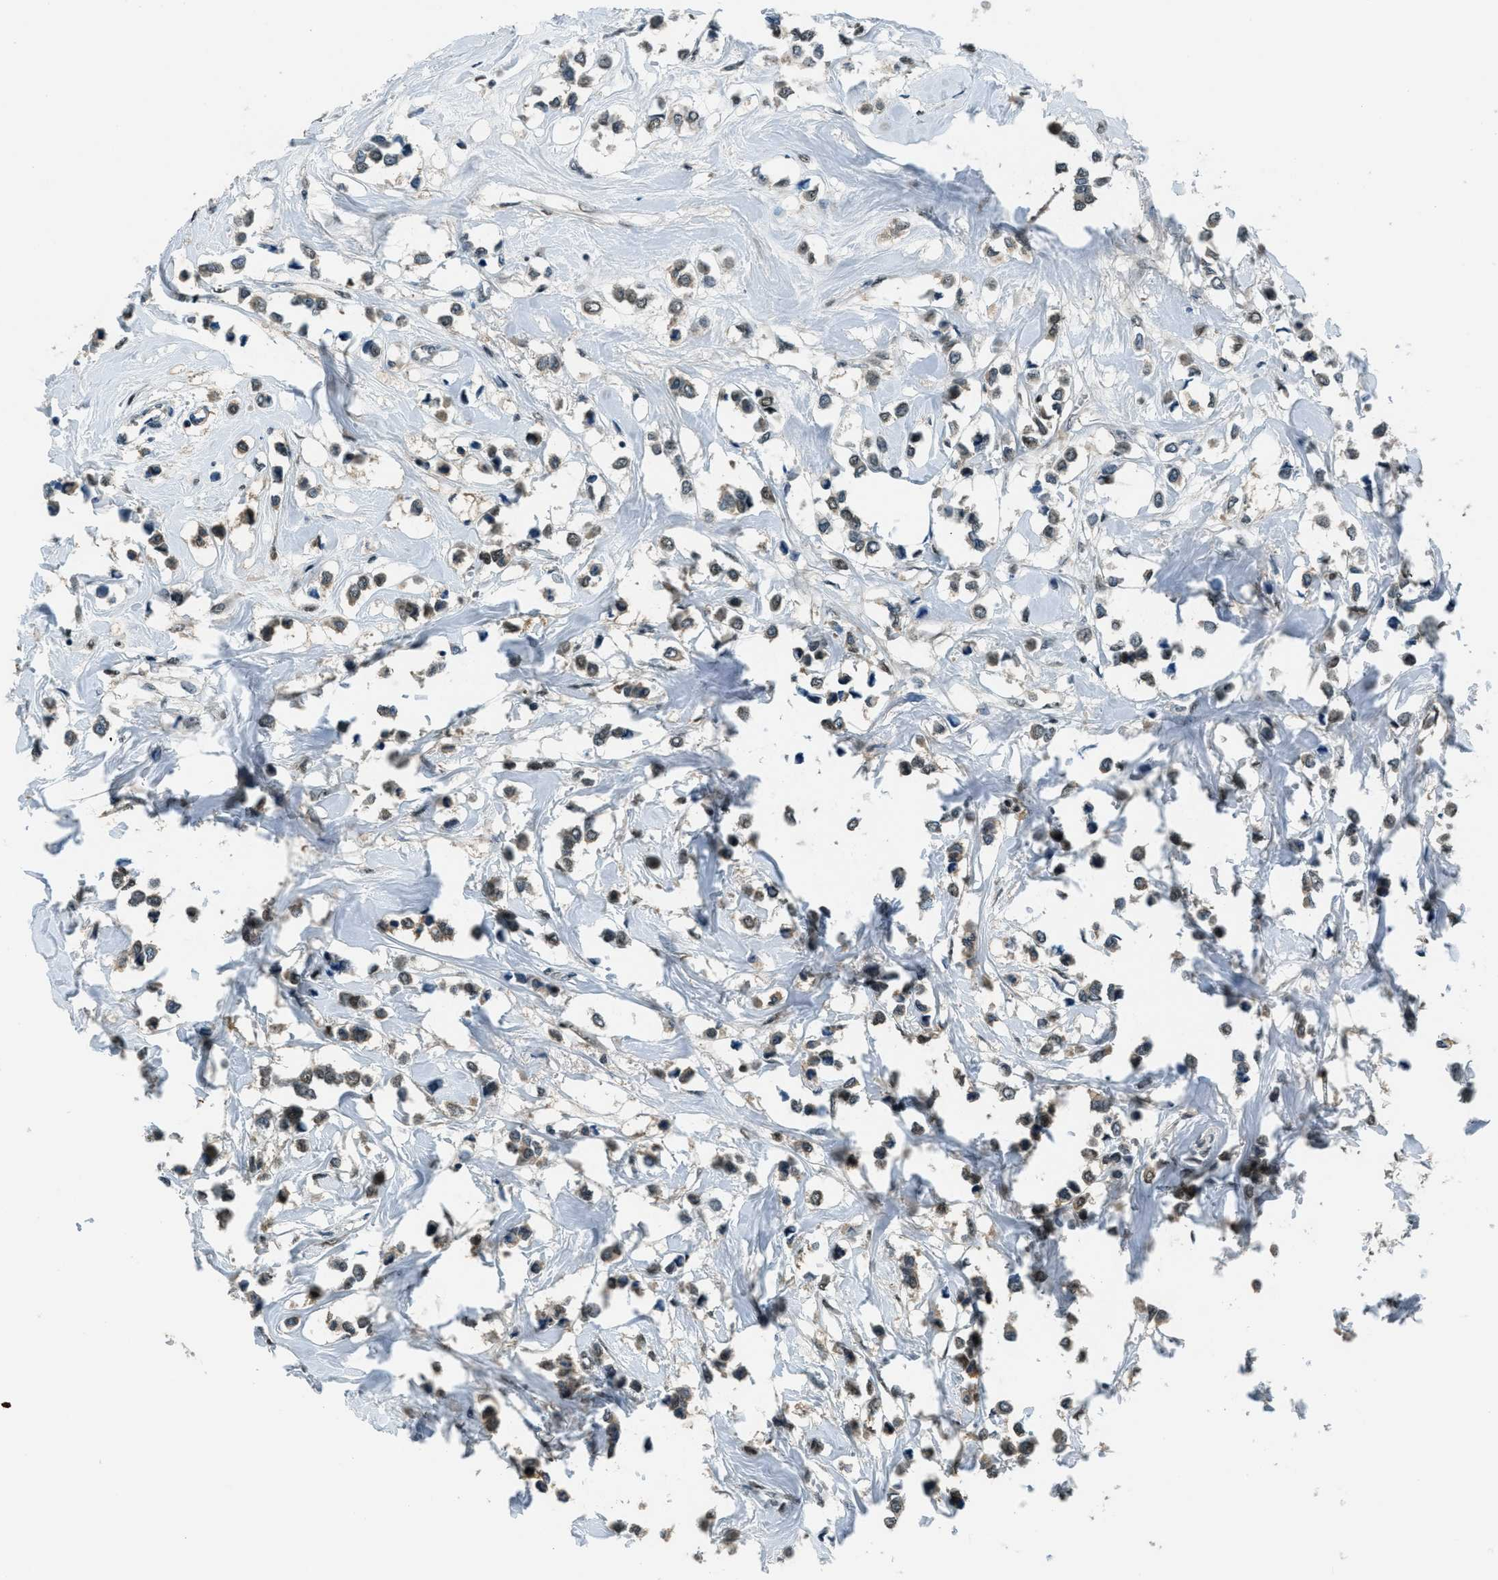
{"staining": {"intensity": "moderate", "quantity": "25%-75%", "location": "nuclear"}, "tissue": "breast cancer", "cell_type": "Tumor cells", "image_type": "cancer", "snomed": [{"axis": "morphology", "description": "Lobular carcinoma"}, {"axis": "topography", "description": "Breast"}], "caption": "A brown stain highlights moderate nuclear expression of a protein in breast cancer (lobular carcinoma) tumor cells.", "gene": "OGFR", "patient": {"sex": "female", "age": 51}}